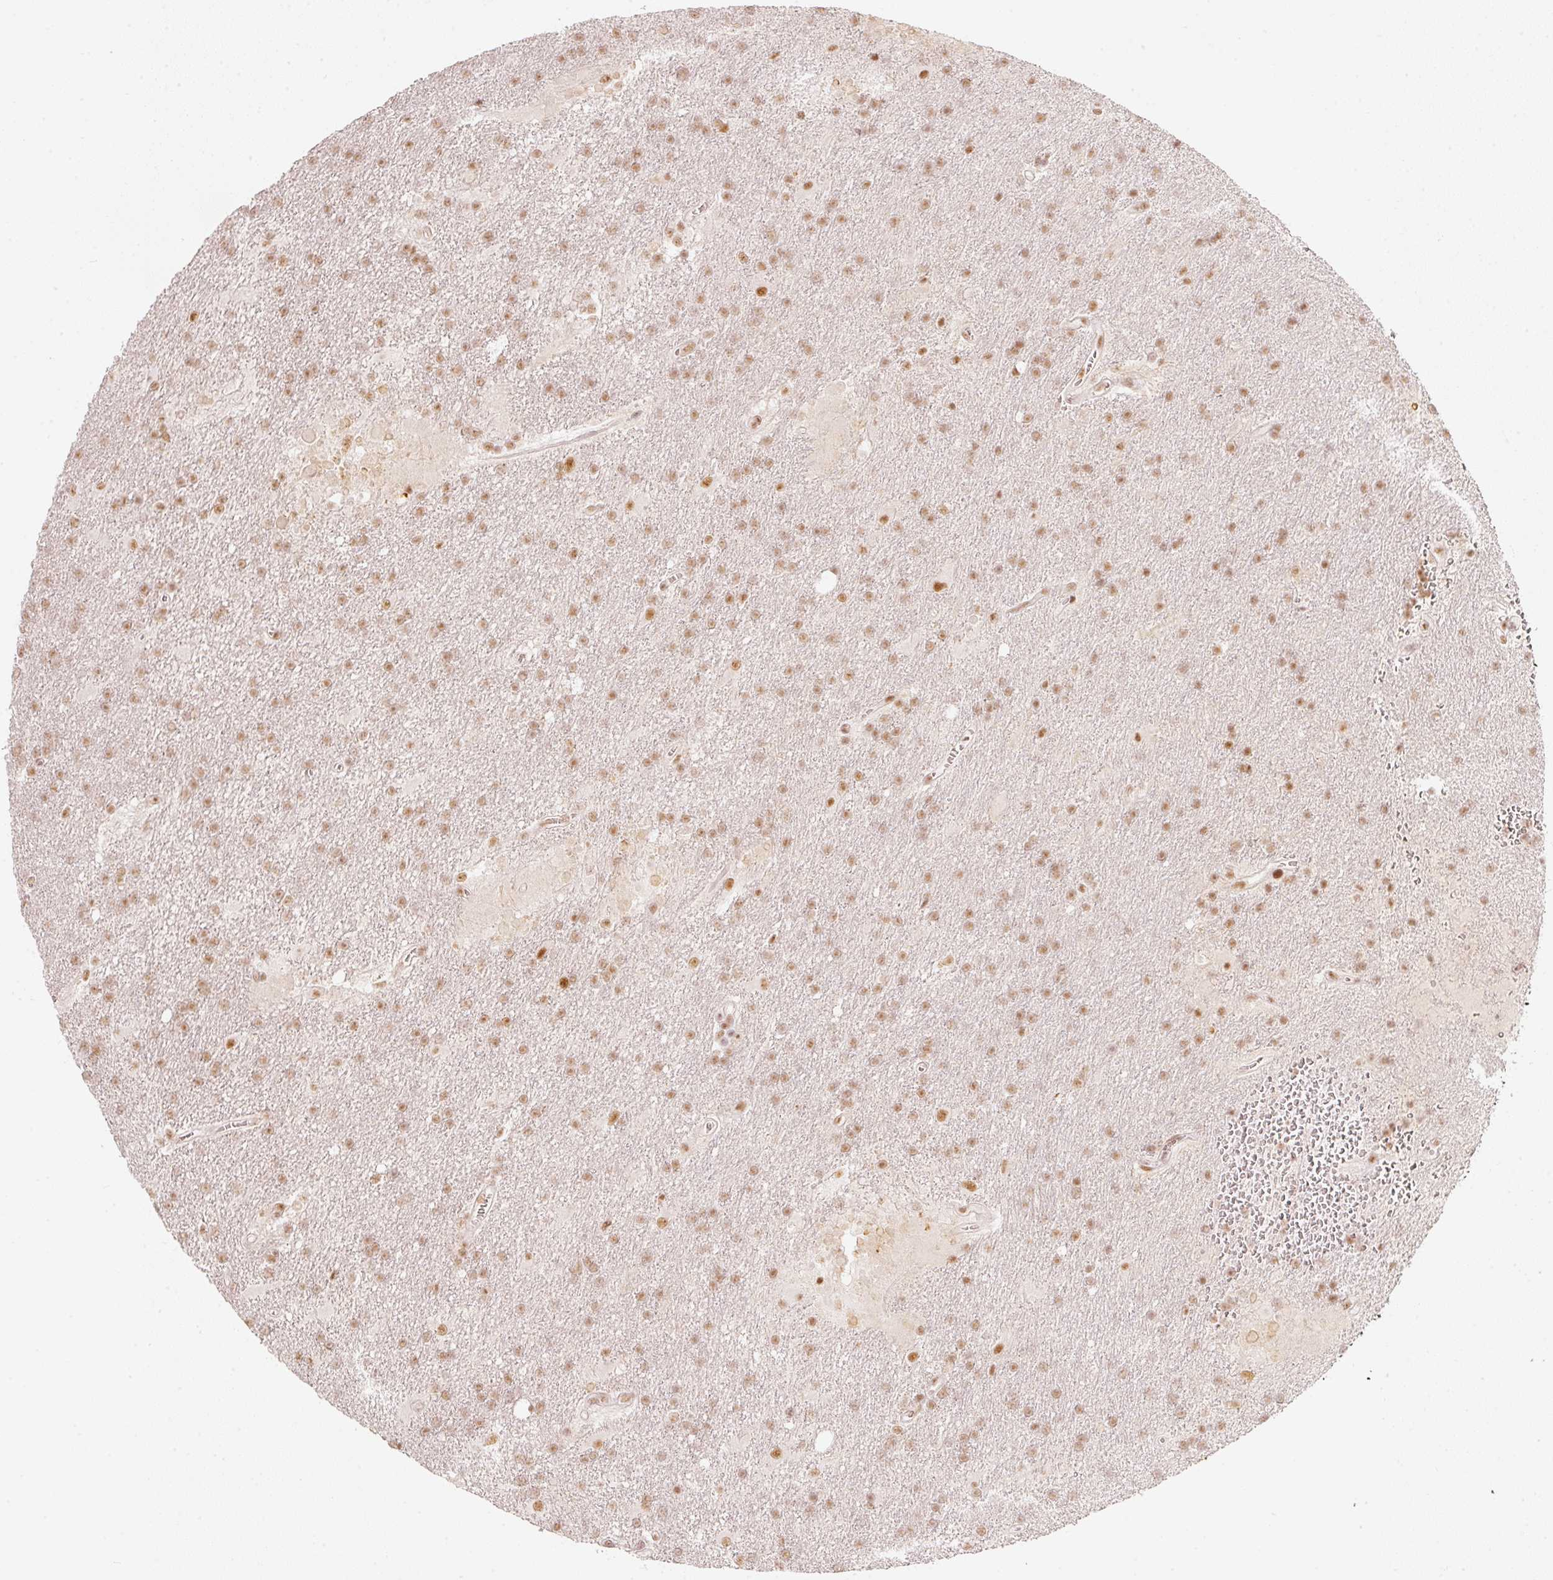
{"staining": {"intensity": "weak", "quantity": ">75%", "location": "nuclear"}, "tissue": "glioma", "cell_type": "Tumor cells", "image_type": "cancer", "snomed": [{"axis": "morphology", "description": "Glioma, malignant, Low grade"}, {"axis": "topography", "description": "Brain"}], "caption": "About >75% of tumor cells in malignant low-grade glioma exhibit weak nuclear protein expression as visualized by brown immunohistochemical staining.", "gene": "PPP1R10", "patient": {"sex": "male", "age": 66}}